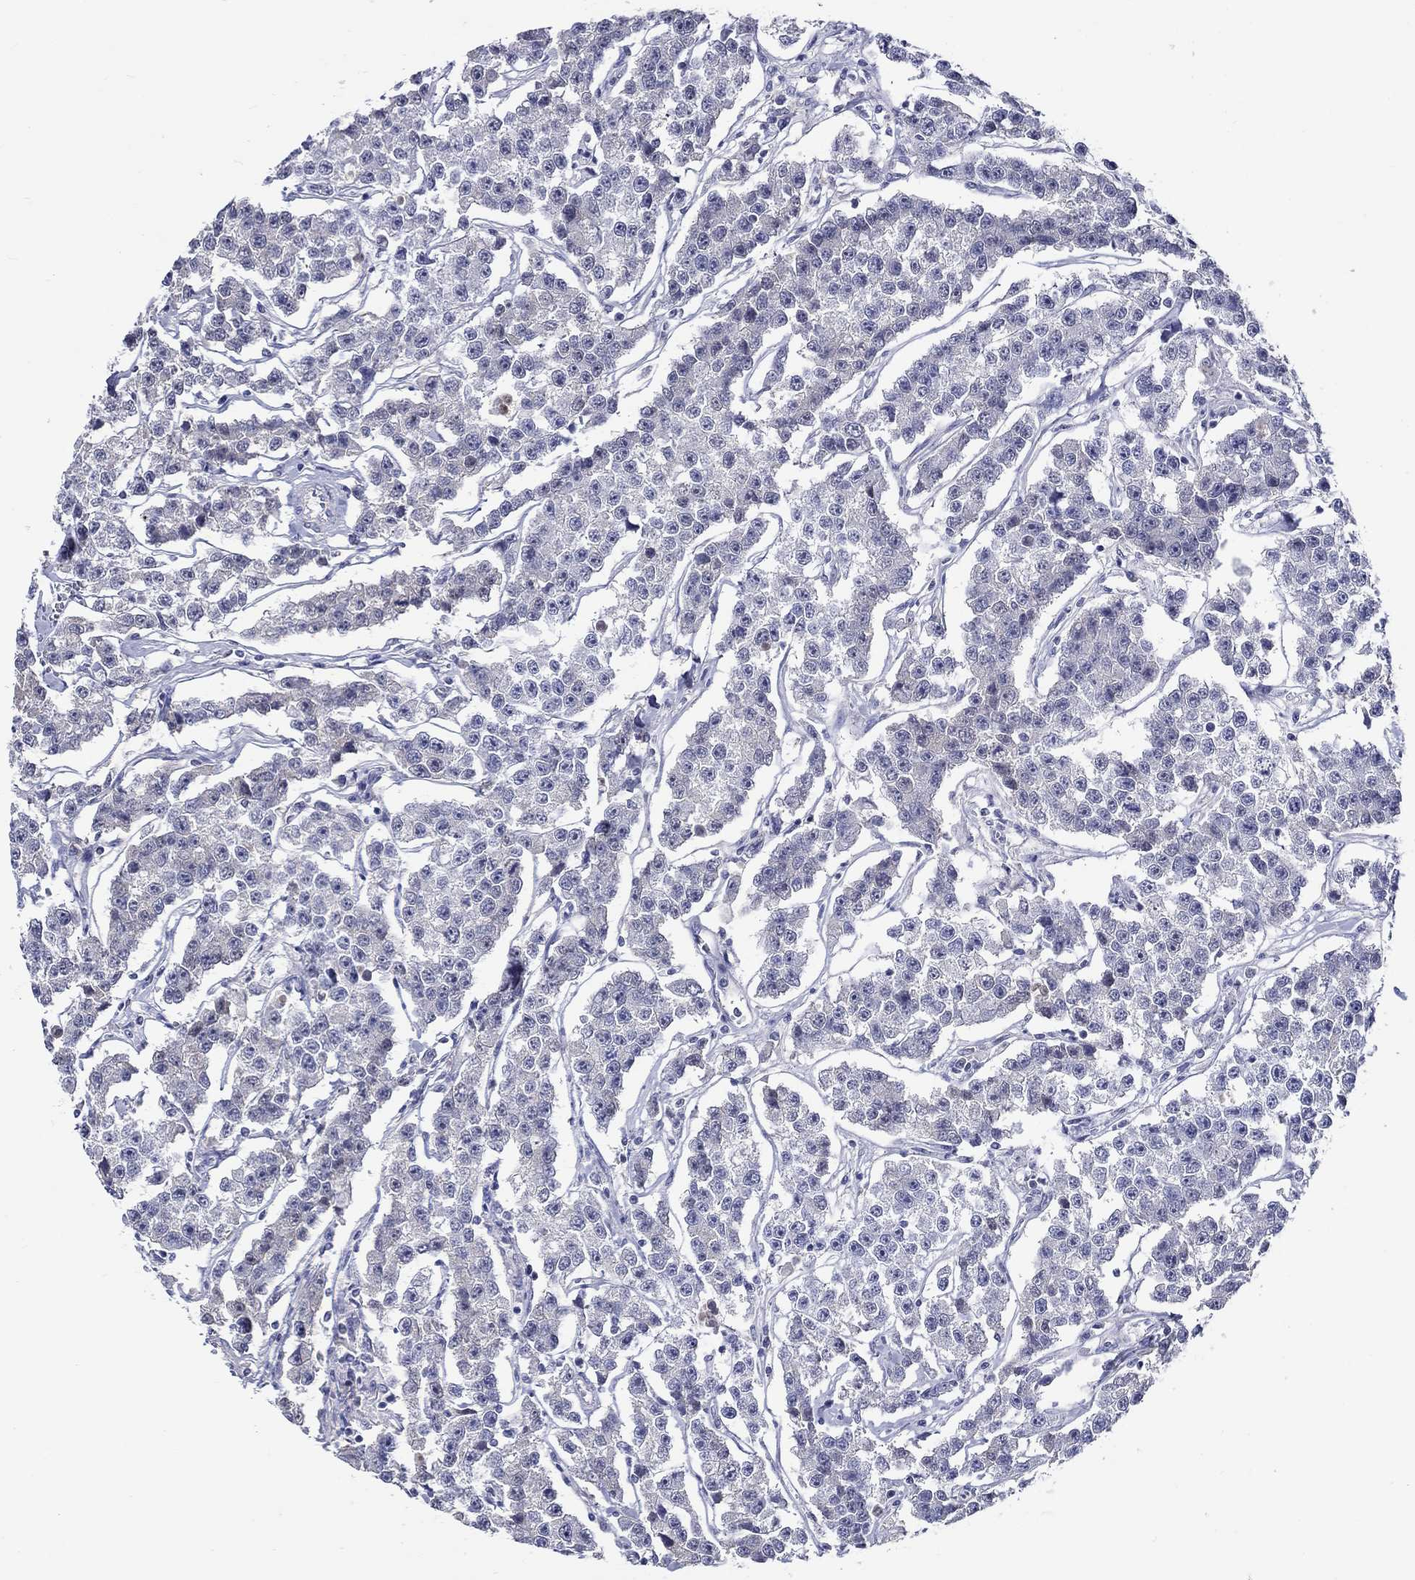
{"staining": {"intensity": "negative", "quantity": "none", "location": "none"}, "tissue": "testis cancer", "cell_type": "Tumor cells", "image_type": "cancer", "snomed": [{"axis": "morphology", "description": "Seminoma, NOS"}, {"axis": "topography", "description": "Testis"}], "caption": "A micrograph of human seminoma (testis) is negative for staining in tumor cells. (DAB IHC visualized using brightfield microscopy, high magnification).", "gene": "SLC30A3", "patient": {"sex": "male", "age": 59}}